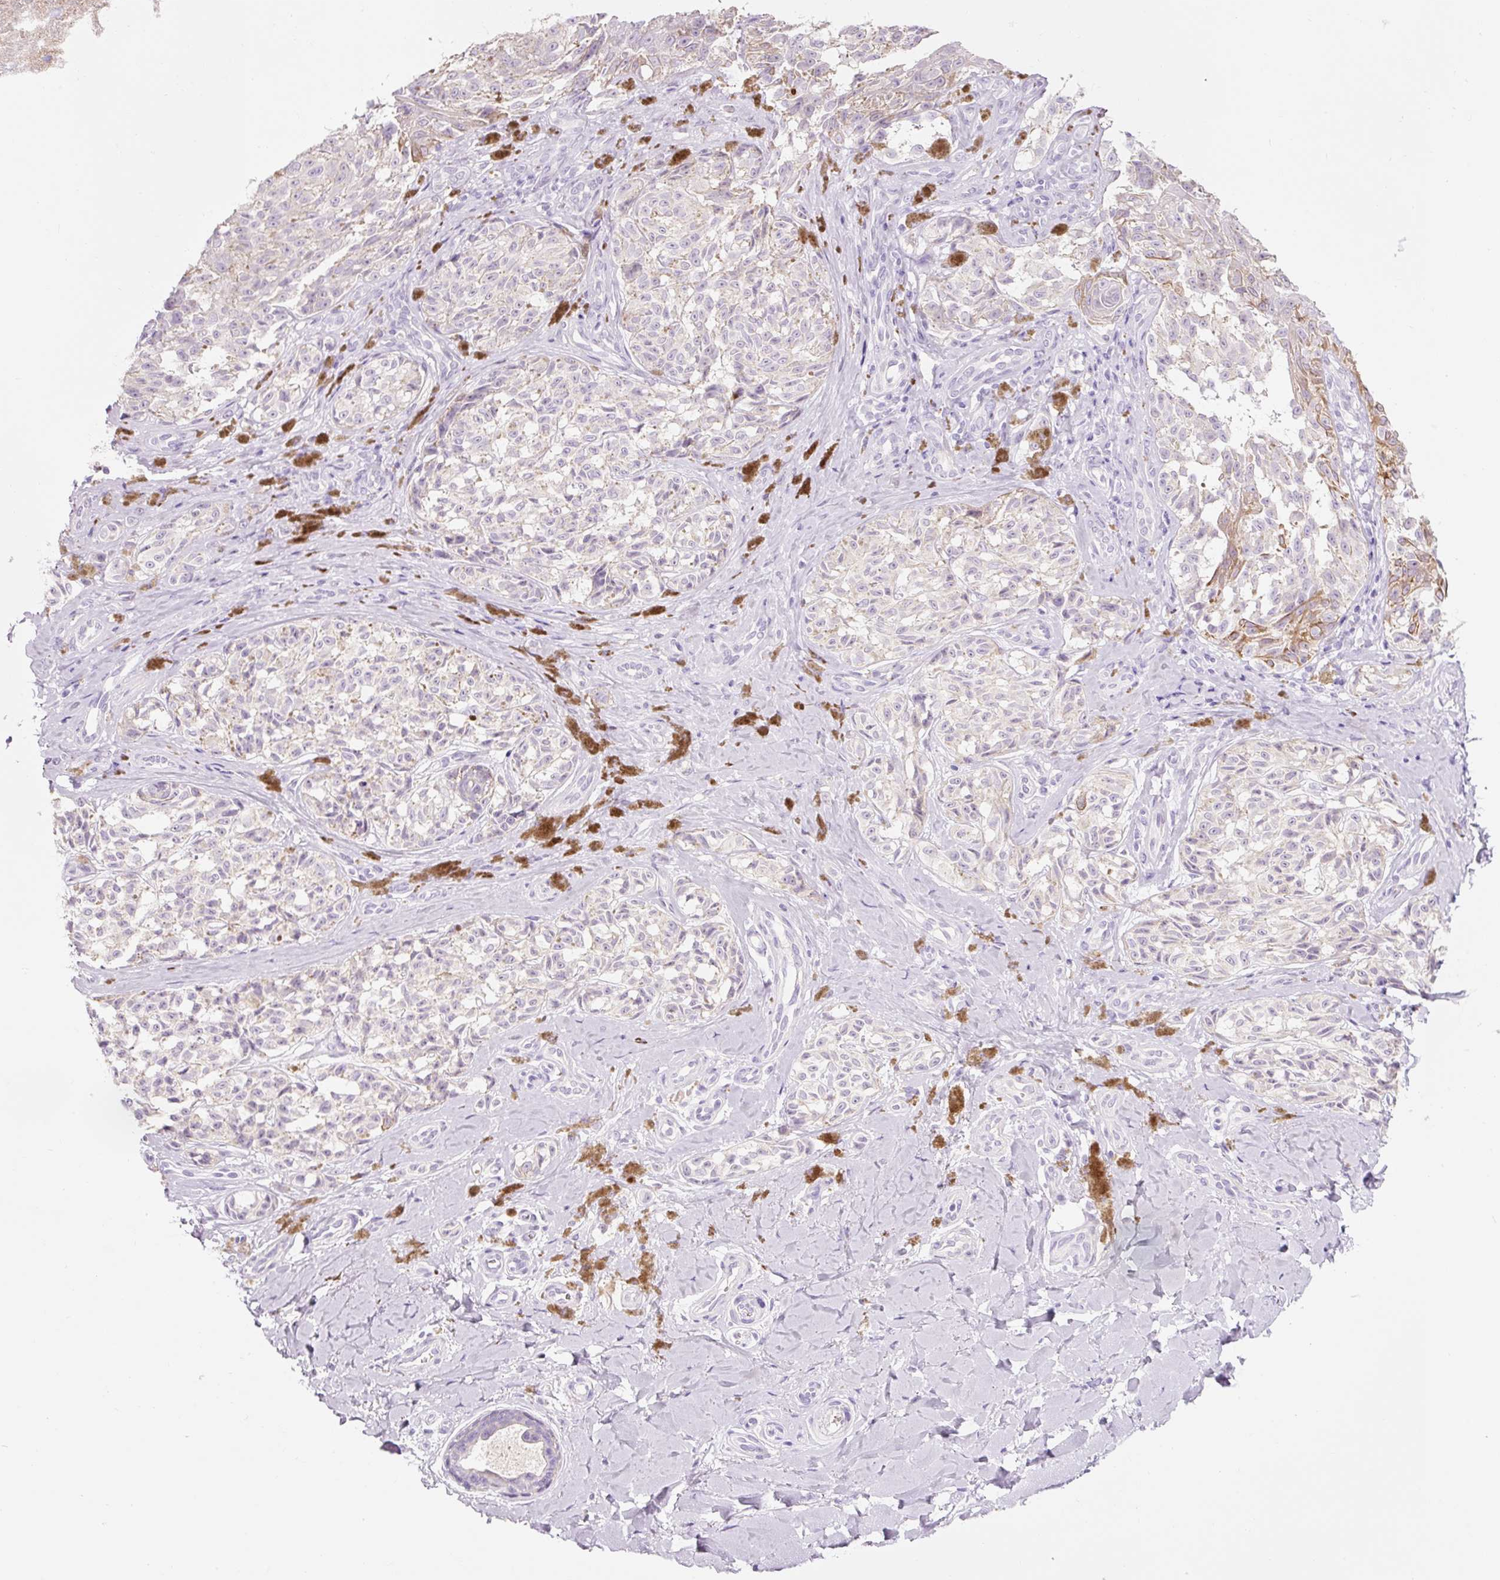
{"staining": {"intensity": "negative", "quantity": "none", "location": "none"}, "tissue": "melanoma", "cell_type": "Tumor cells", "image_type": "cancer", "snomed": [{"axis": "morphology", "description": "Malignant melanoma, NOS"}, {"axis": "topography", "description": "Skin"}], "caption": "Protein analysis of malignant melanoma displays no significant positivity in tumor cells.", "gene": "DHRS11", "patient": {"sex": "female", "age": 65}}